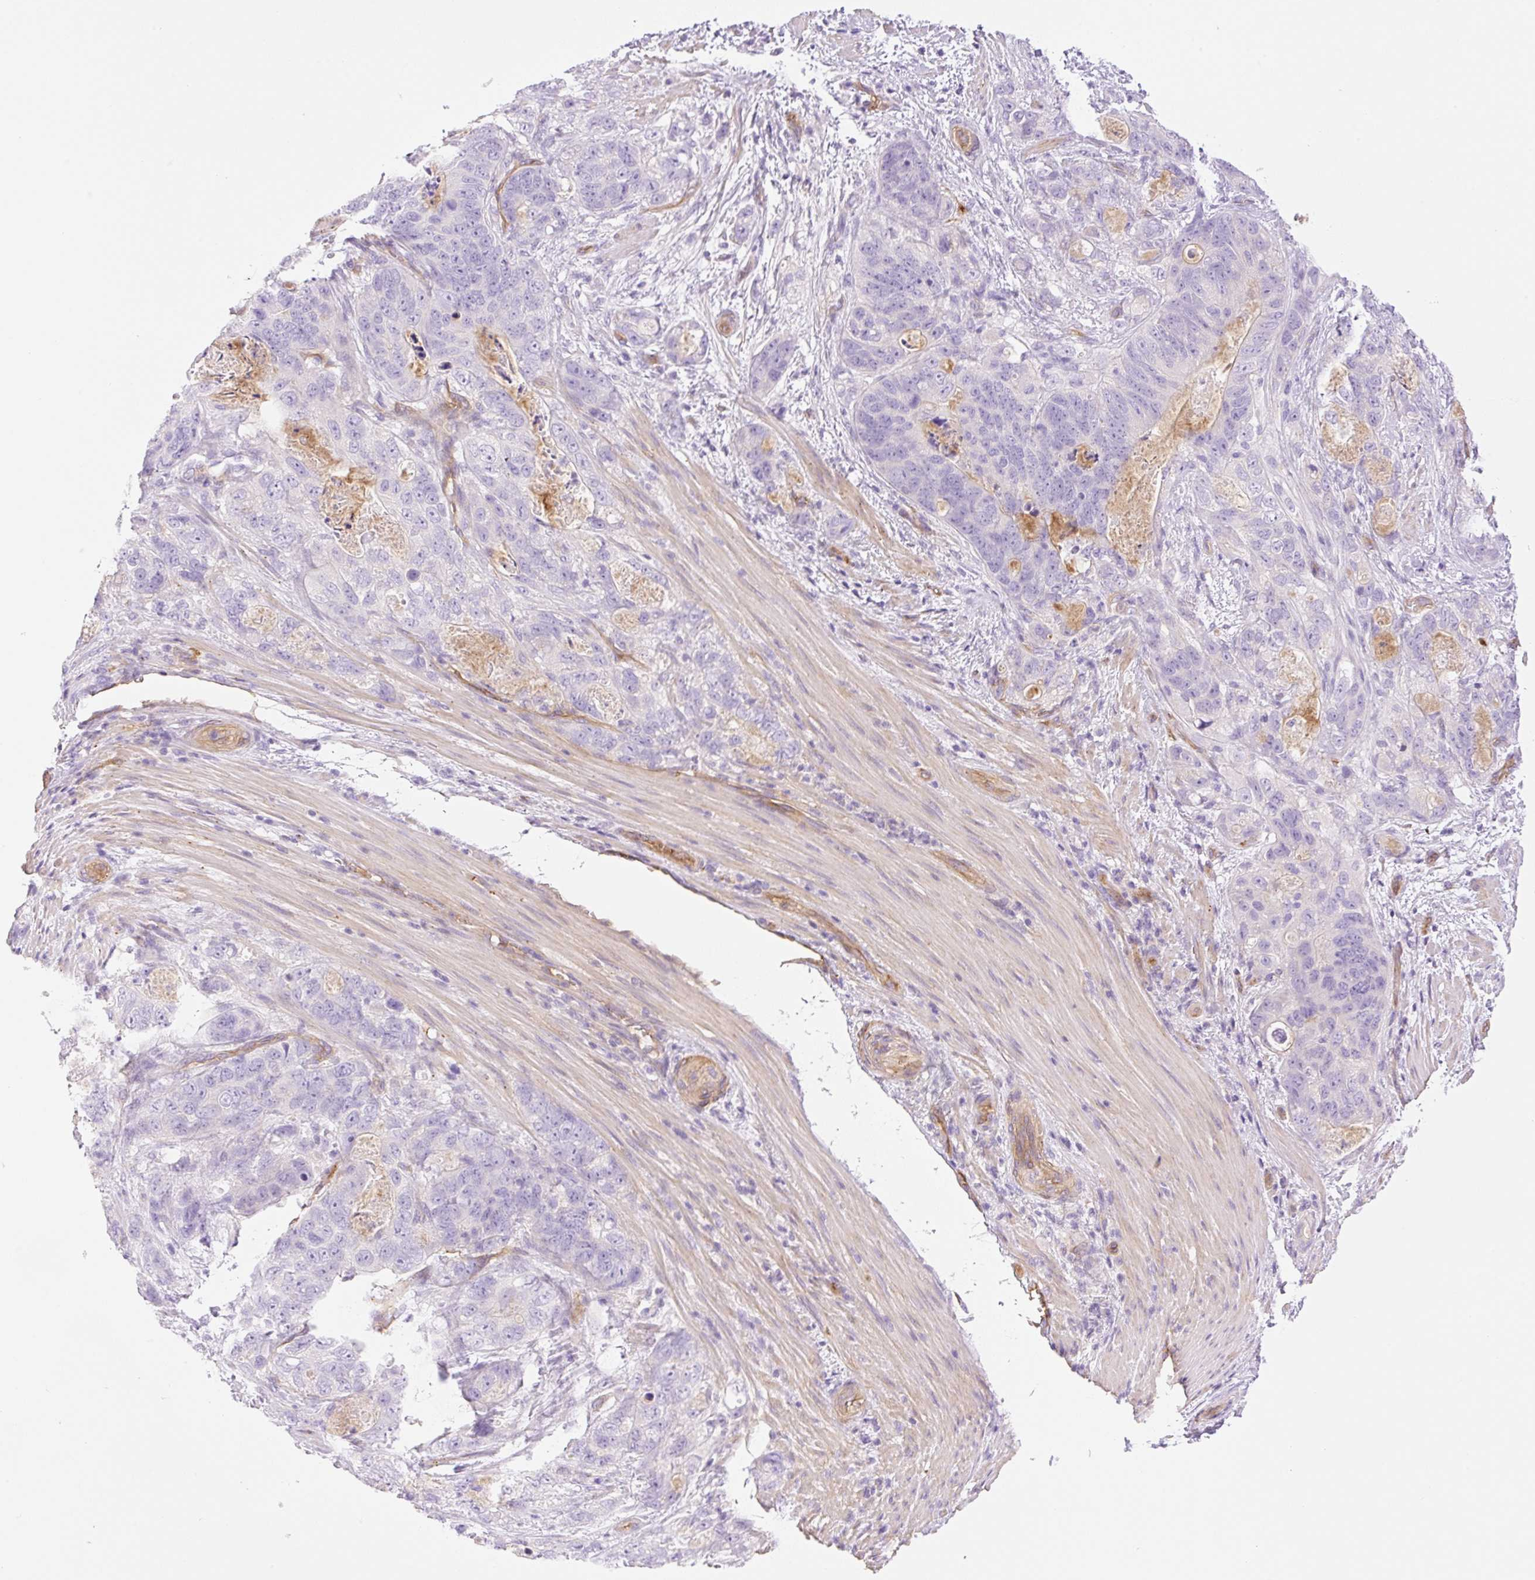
{"staining": {"intensity": "negative", "quantity": "none", "location": "none"}, "tissue": "stomach cancer", "cell_type": "Tumor cells", "image_type": "cancer", "snomed": [{"axis": "morphology", "description": "Normal tissue, NOS"}, {"axis": "morphology", "description": "Adenocarcinoma, NOS"}, {"axis": "topography", "description": "Stomach"}], "caption": "IHC photomicrograph of human stomach cancer stained for a protein (brown), which demonstrates no staining in tumor cells.", "gene": "EHD3", "patient": {"sex": "female", "age": 89}}